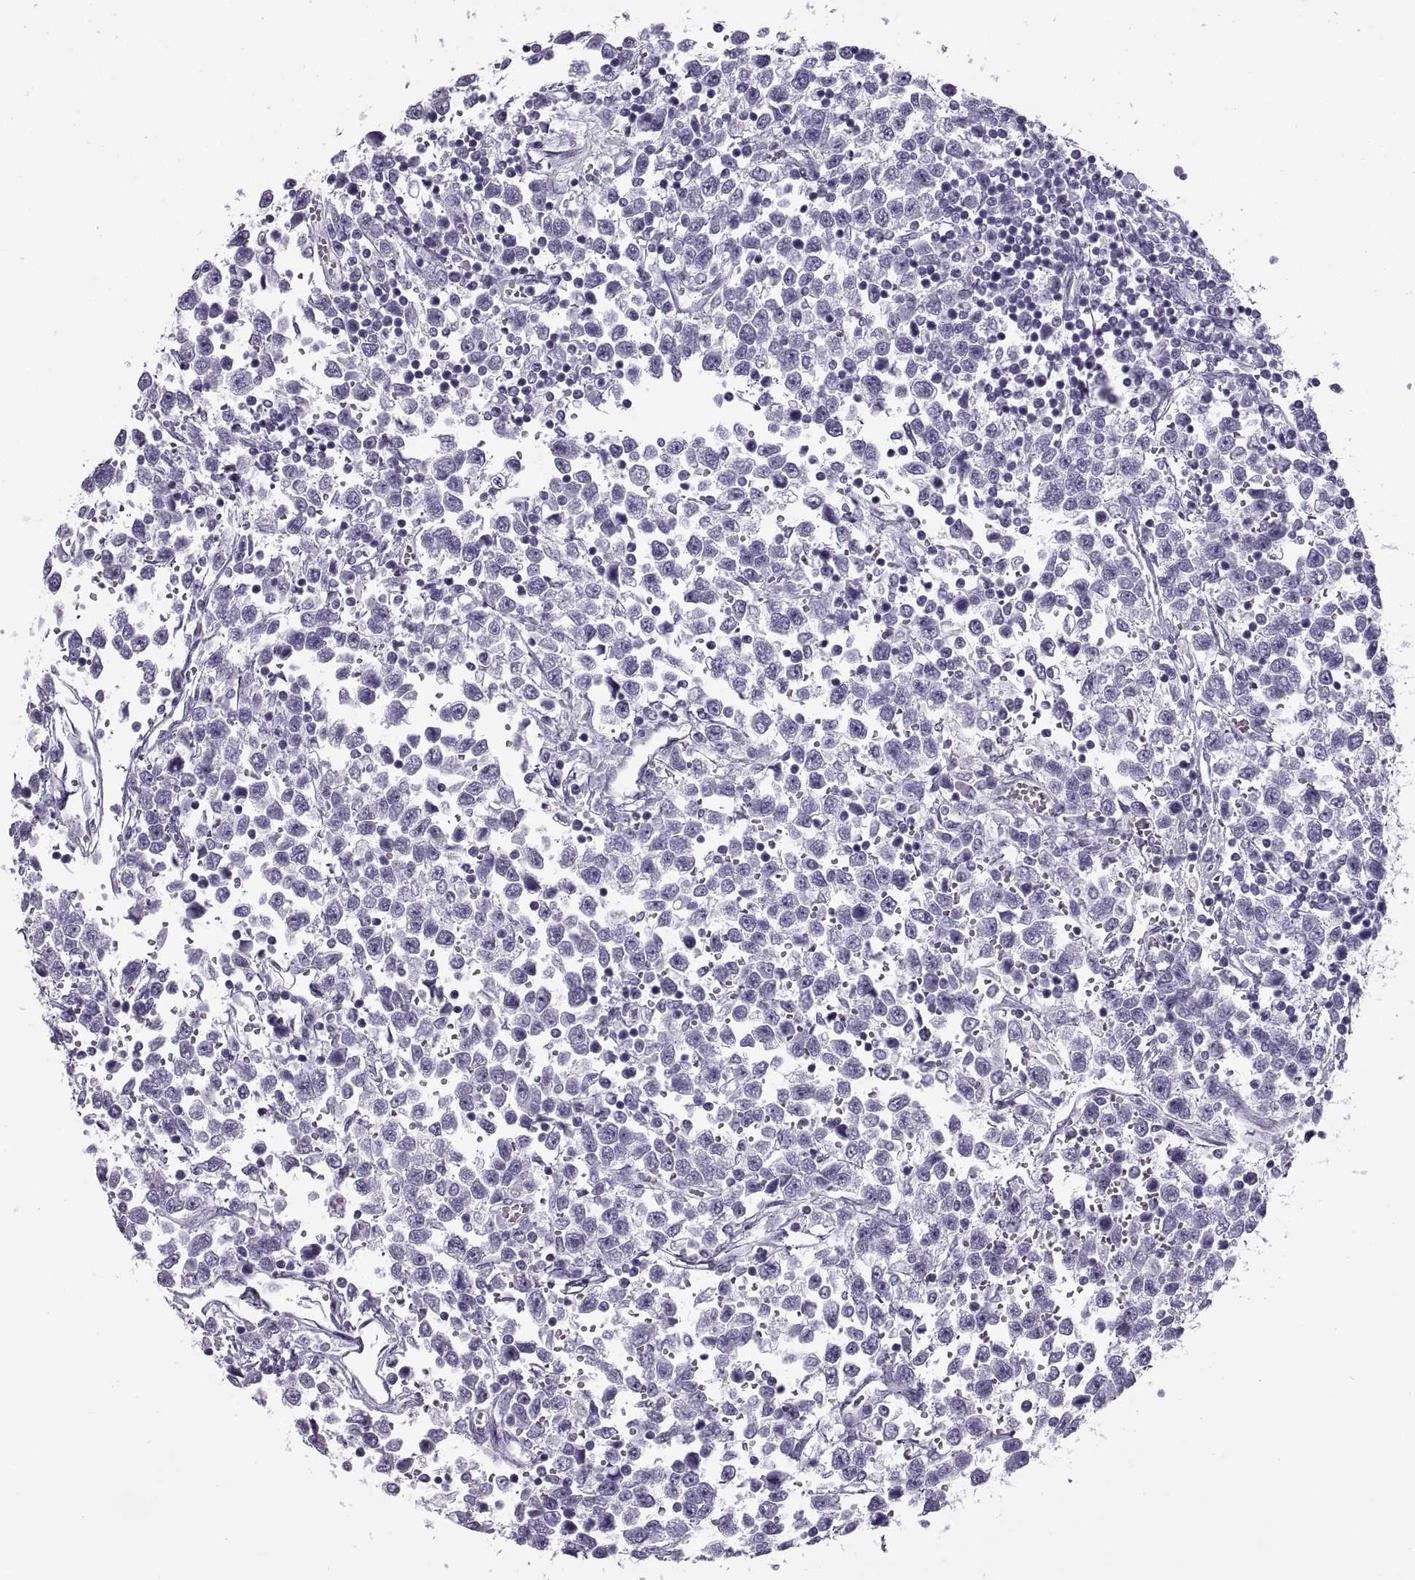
{"staining": {"intensity": "negative", "quantity": "none", "location": "none"}, "tissue": "testis cancer", "cell_type": "Tumor cells", "image_type": "cancer", "snomed": [{"axis": "morphology", "description": "Seminoma, NOS"}, {"axis": "topography", "description": "Testis"}], "caption": "Tumor cells show no significant staining in testis seminoma.", "gene": "RLBP1", "patient": {"sex": "male", "age": 34}}